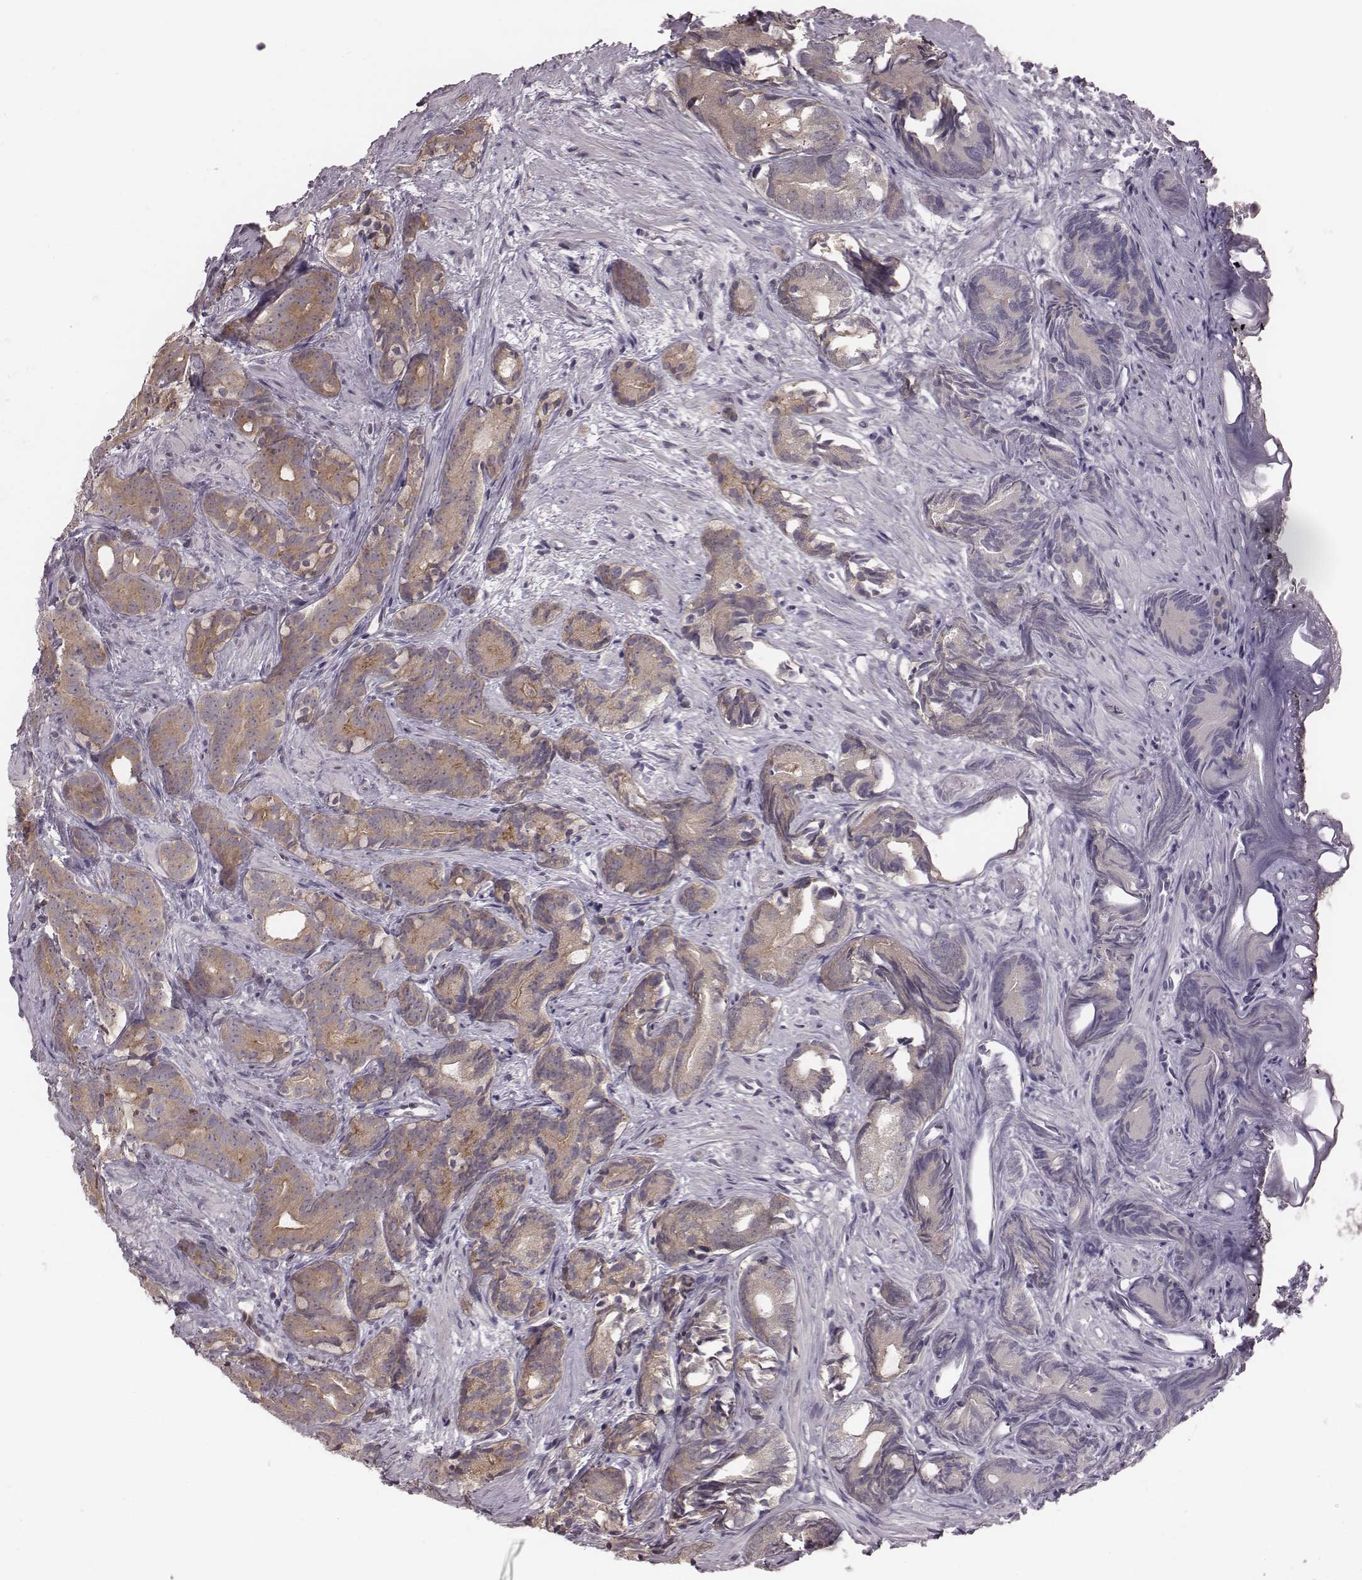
{"staining": {"intensity": "moderate", "quantity": ">75%", "location": "cytoplasmic/membranous"}, "tissue": "prostate cancer", "cell_type": "Tumor cells", "image_type": "cancer", "snomed": [{"axis": "morphology", "description": "Adenocarcinoma, High grade"}, {"axis": "topography", "description": "Prostate"}], "caption": "A medium amount of moderate cytoplasmic/membranous expression is present in approximately >75% of tumor cells in prostate adenocarcinoma (high-grade) tissue. (brown staining indicates protein expression, while blue staining denotes nuclei).", "gene": "BICDL1", "patient": {"sex": "male", "age": 84}}